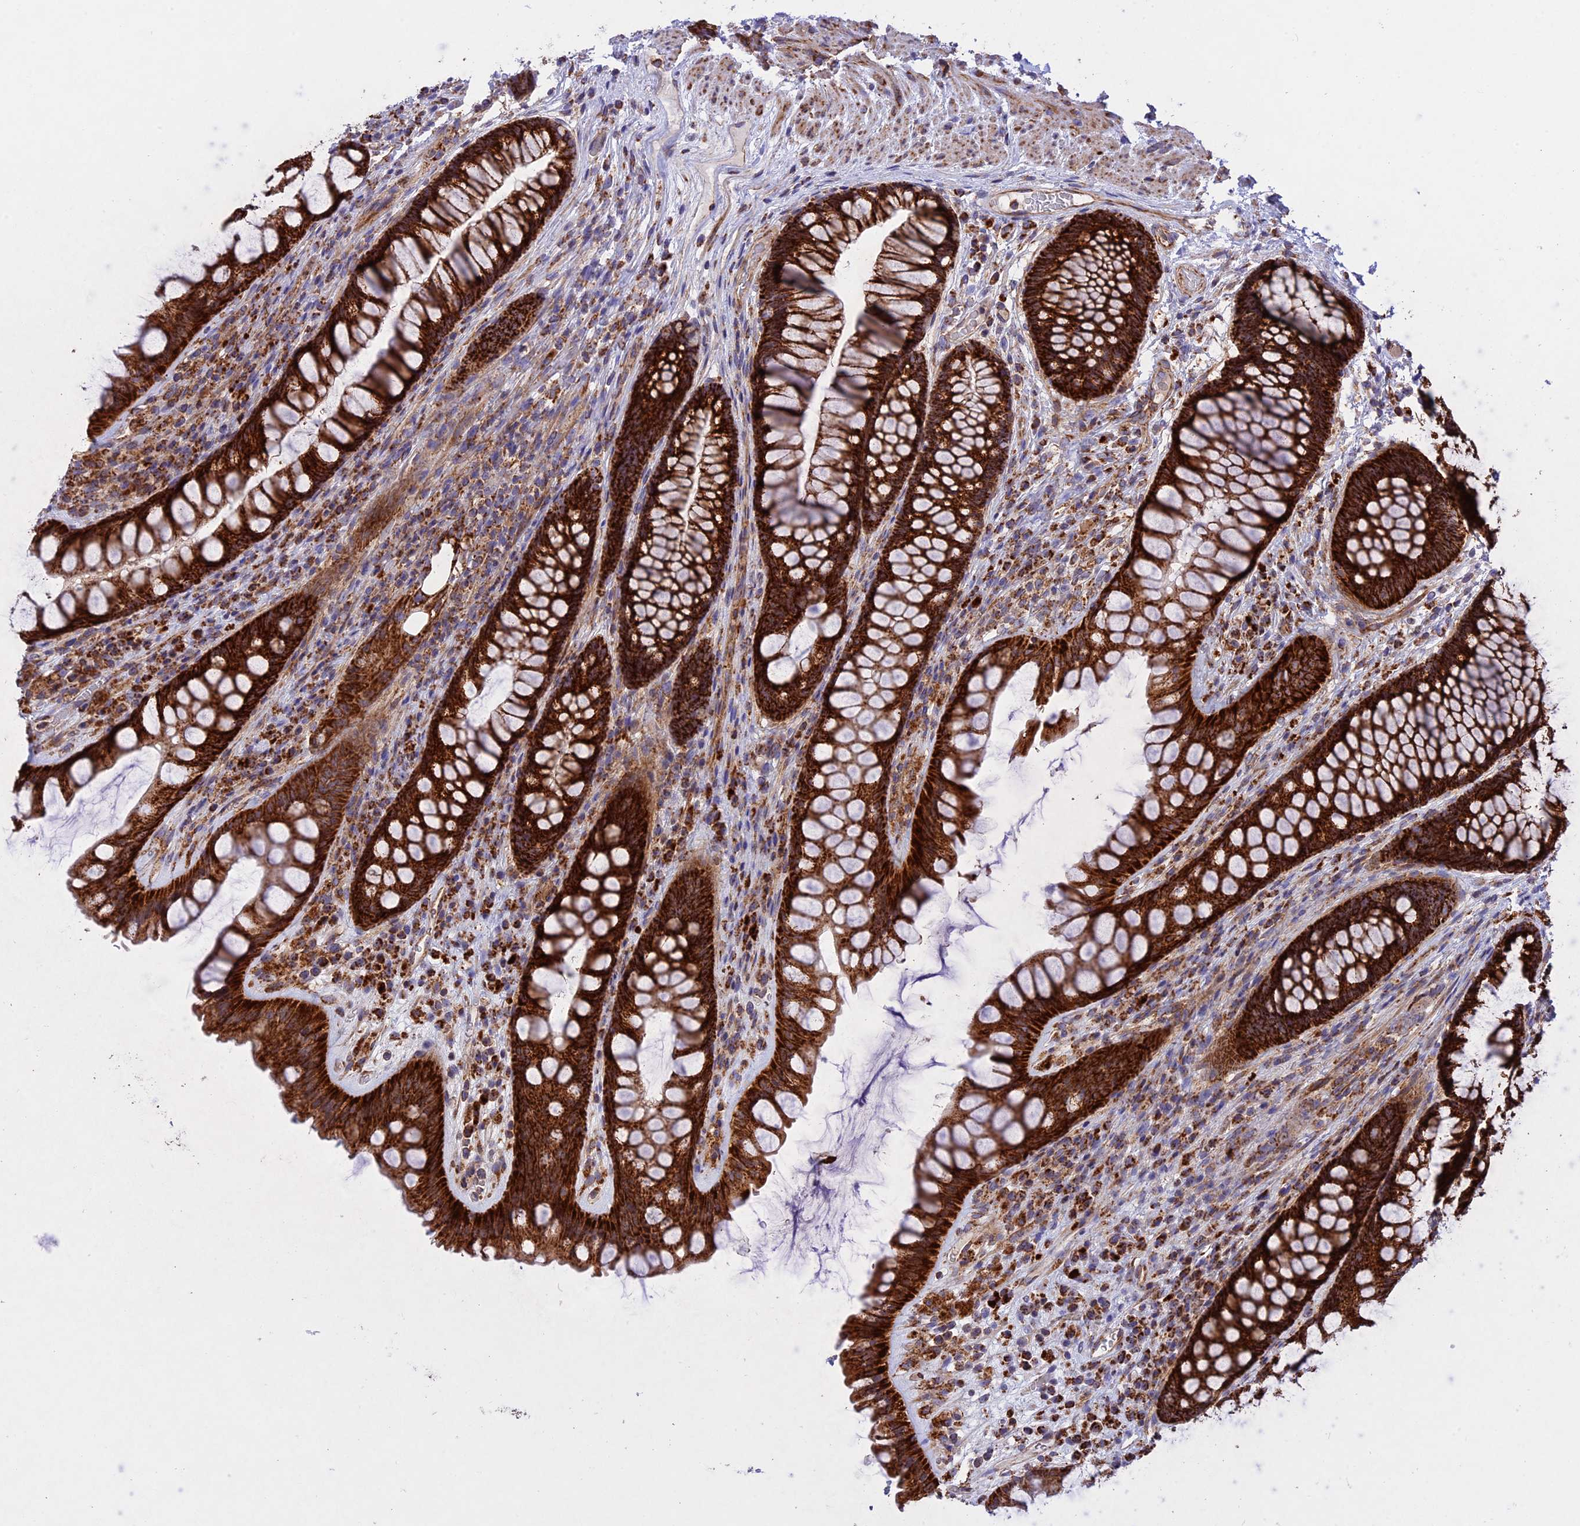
{"staining": {"intensity": "strong", "quantity": ">75%", "location": "cytoplasmic/membranous"}, "tissue": "rectum", "cell_type": "Glandular cells", "image_type": "normal", "snomed": [{"axis": "morphology", "description": "Normal tissue, NOS"}, {"axis": "topography", "description": "Rectum"}], "caption": "Normal rectum shows strong cytoplasmic/membranous expression in about >75% of glandular cells, visualized by immunohistochemistry.", "gene": "UQCRB", "patient": {"sex": "male", "age": 74}}